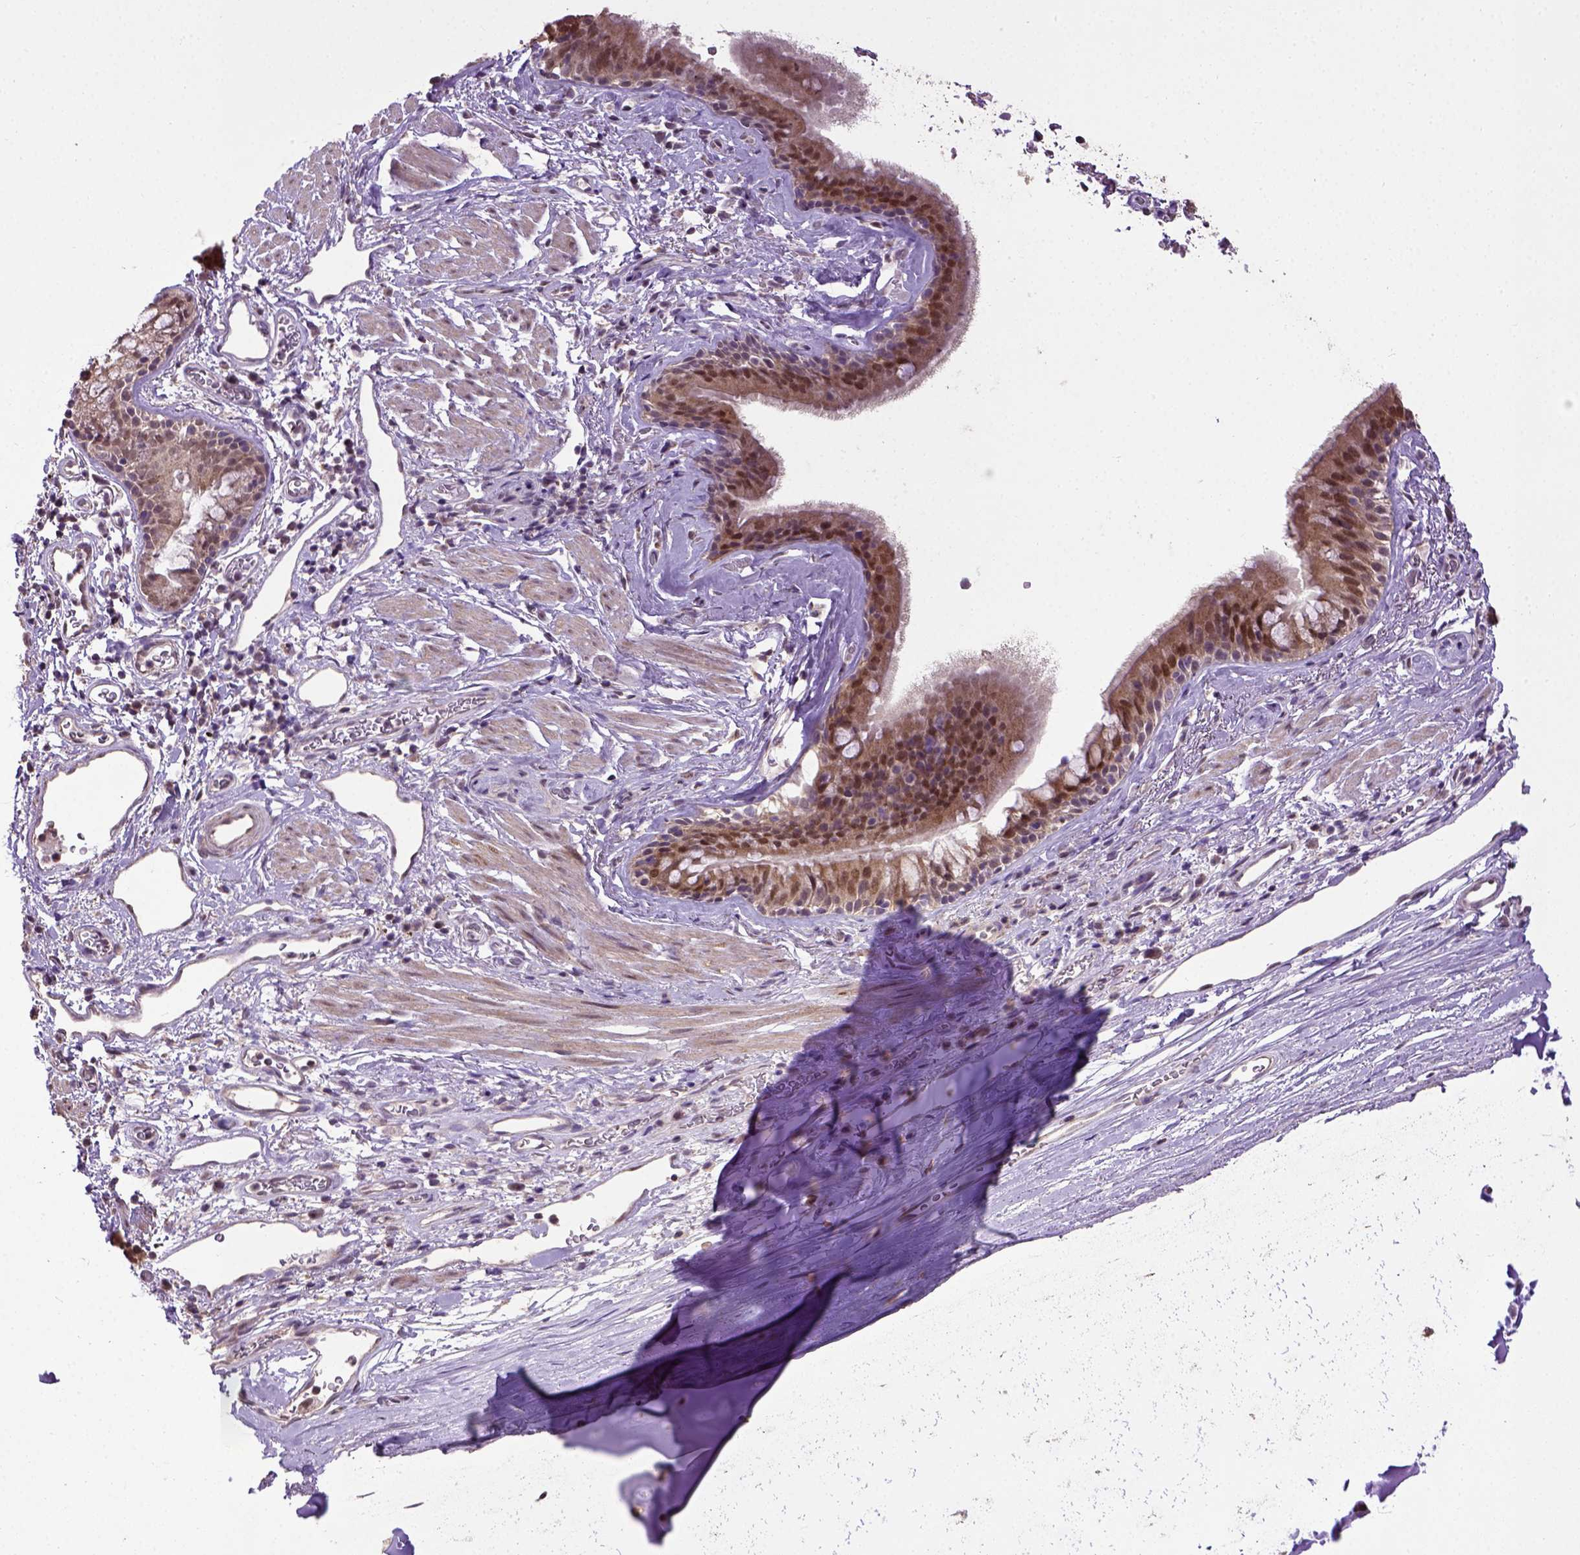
{"staining": {"intensity": "moderate", "quantity": ">75%", "location": "cytoplasmic/membranous,nuclear"}, "tissue": "bronchus", "cell_type": "Respiratory epithelial cells", "image_type": "normal", "snomed": [{"axis": "morphology", "description": "Normal tissue, NOS"}, {"axis": "topography", "description": "Cartilage tissue"}, {"axis": "topography", "description": "Bronchus"}], "caption": "Protein staining of normal bronchus exhibits moderate cytoplasmic/membranous,nuclear staining in about >75% of respiratory epithelial cells.", "gene": "UBA3", "patient": {"sex": "male", "age": 58}}